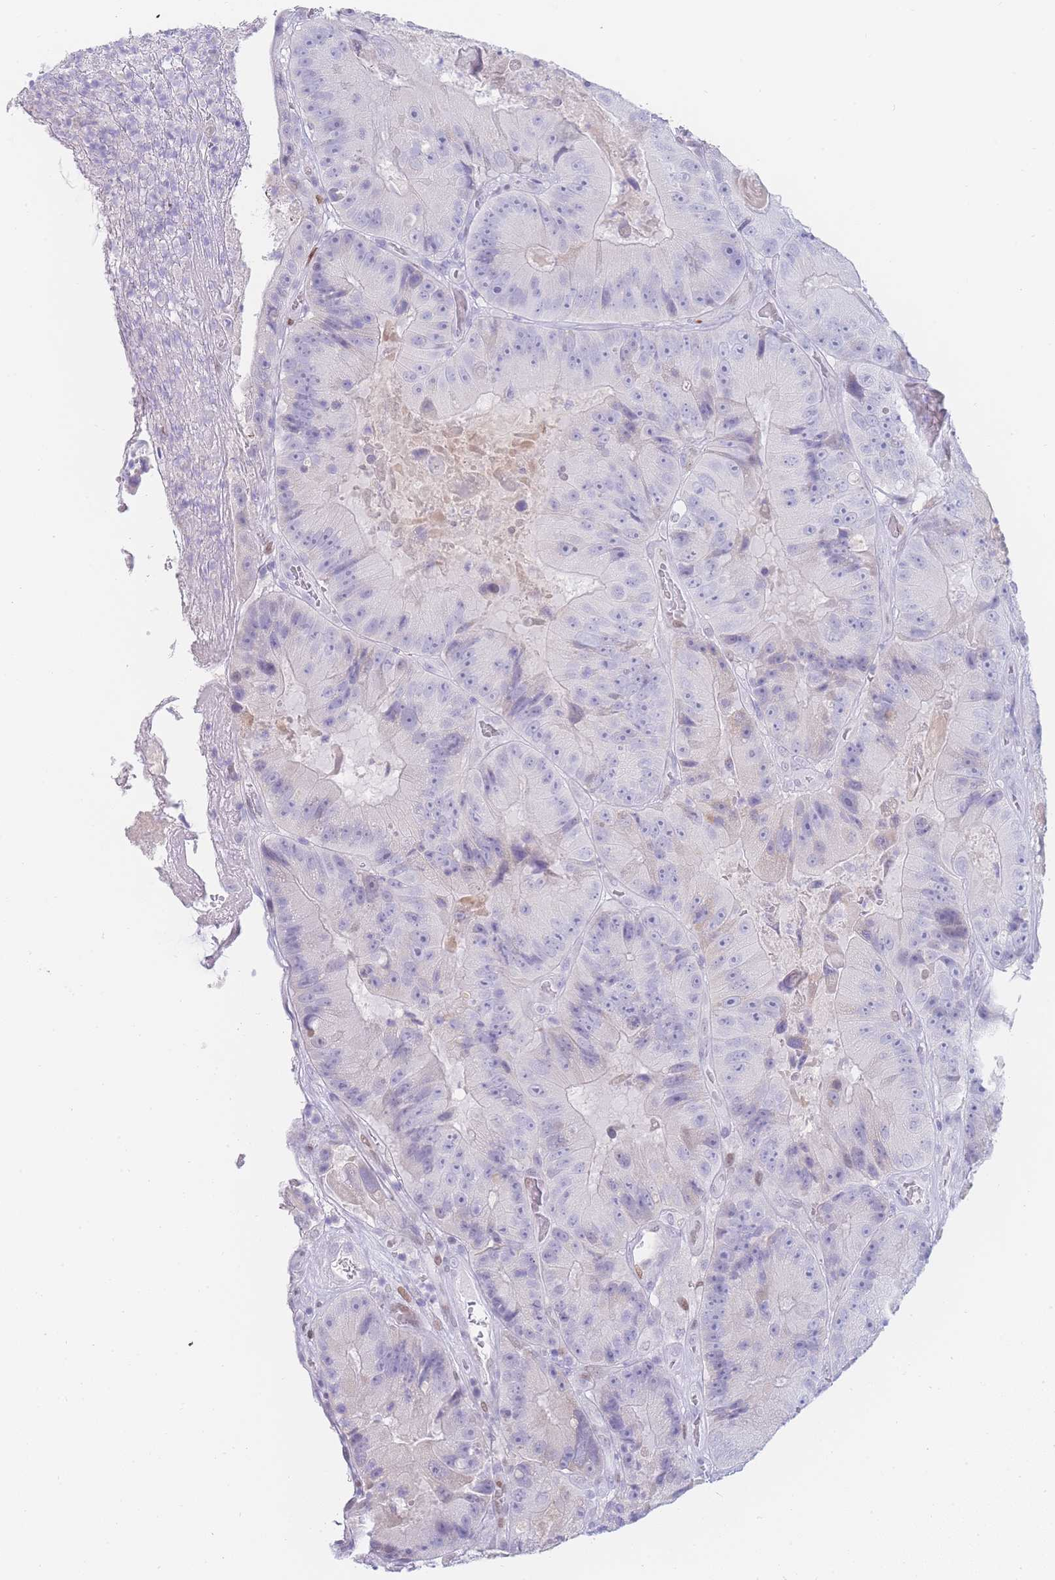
{"staining": {"intensity": "negative", "quantity": "none", "location": "none"}, "tissue": "colorectal cancer", "cell_type": "Tumor cells", "image_type": "cancer", "snomed": [{"axis": "morphology", "description": "Adenocarcinoma, NOS"}, {"axis": "topography", "description": "Colon"}], "caption": "Human colorectal cancer (adenocarcinoma) stained for a protein using immunohistochemistry (IHC) shows no staining in tumor cells.", "gene": "PSMB5", "patient": {"sex": "female", "age": 86}}